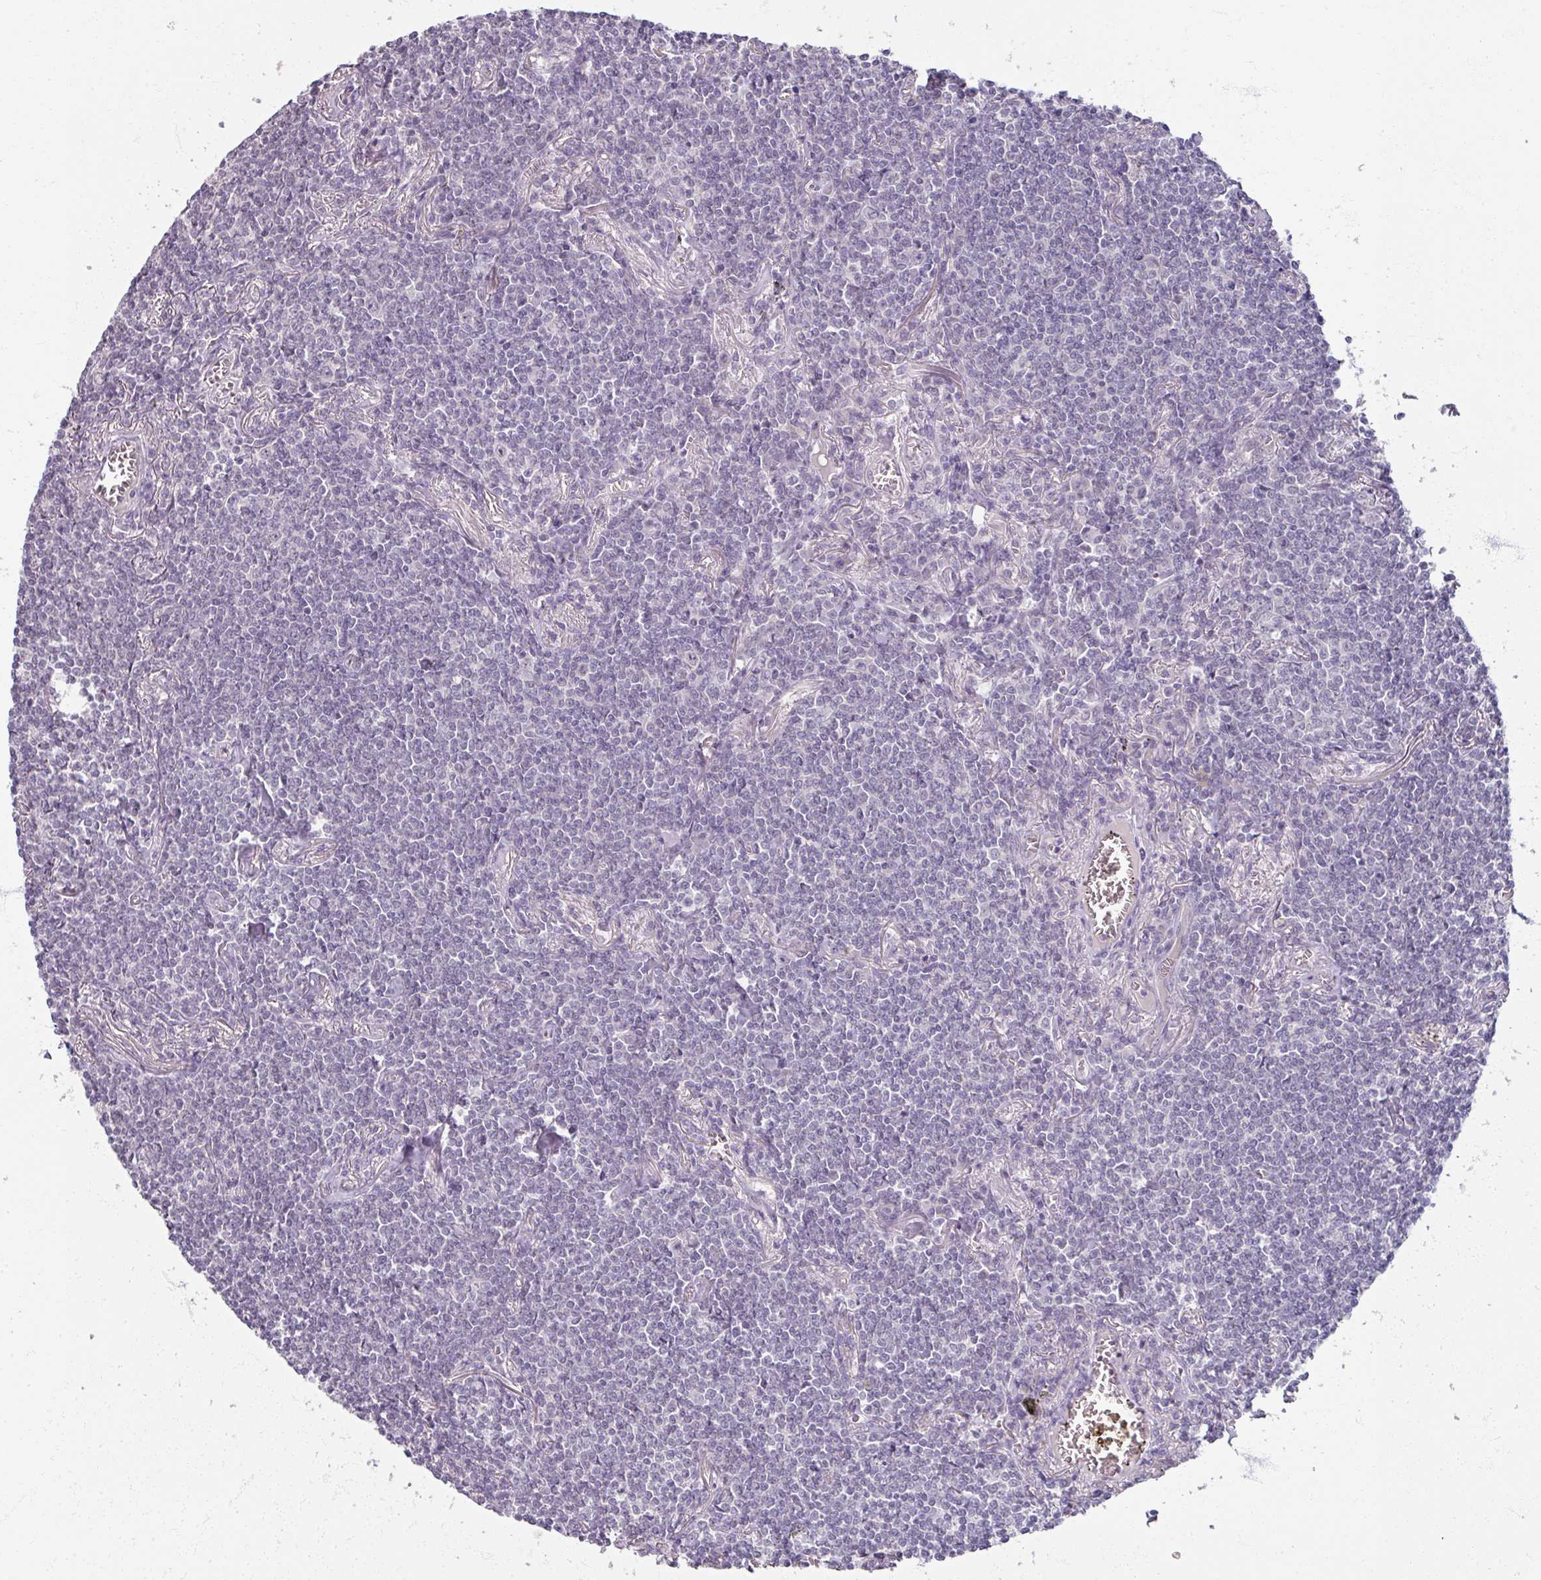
{"staining": {"intensity": "negative", "quantity": "none", "location": "none"}, "tissue": "lymphoma", "cell_type": "Tumor cells", "image_type": "cancer", "snomed": [{"axis": "morphology", "description": "Malignant lymphoma, non-Hodgkin's type, Low grade"}, {"axis": "topography", "description": "Lung"}], "caption": "Immunohistochemistry histopathology image of neoplastic tissue: low-grade malignant lymphoma, non-Hodgkin's type stained with DAB (3,3'-diaminobenzidine) demonstrates no significant protein positivity in tumor cells.", "gene": "SOX11", "patient": {"sex": "female", "age": 71}}